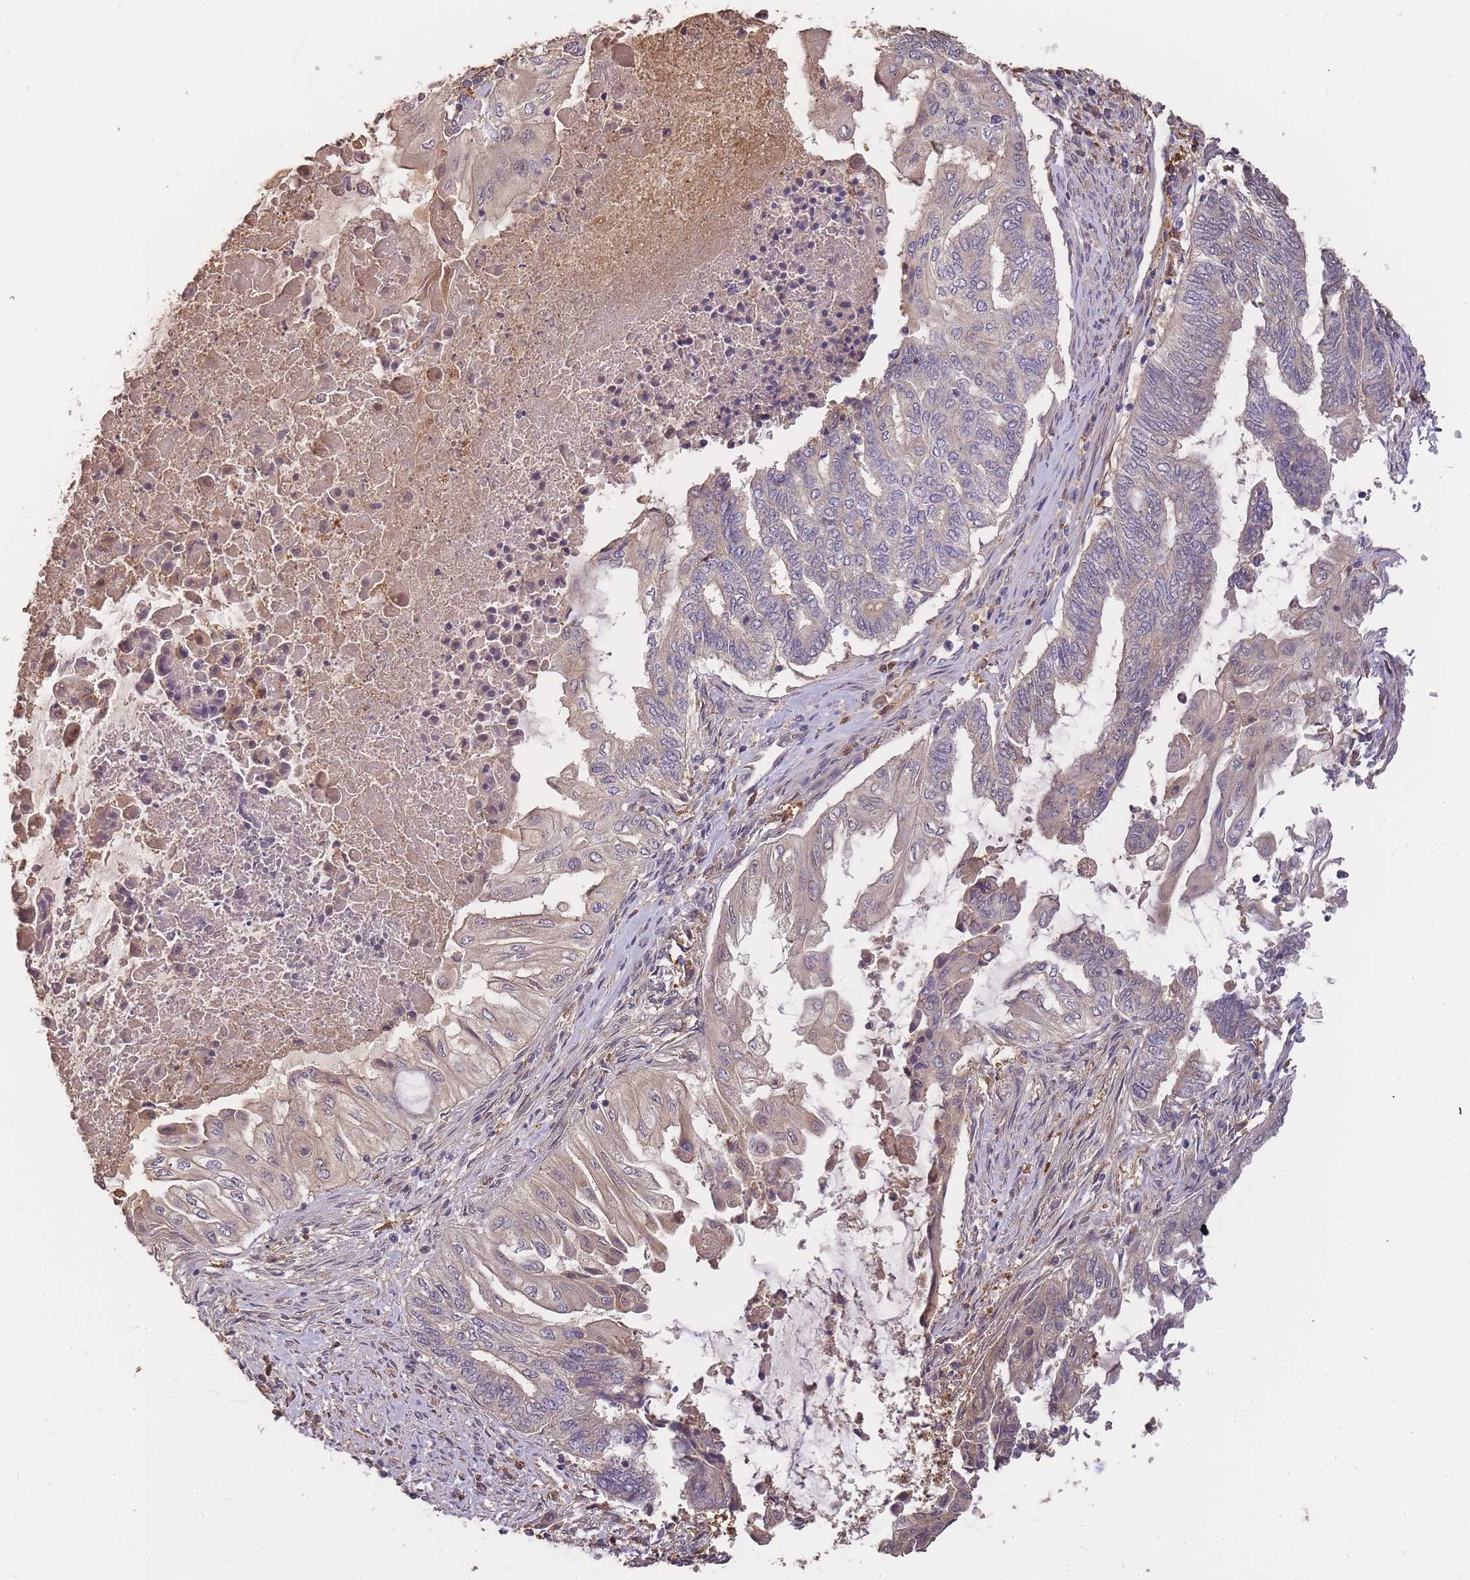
{"staining": {"intensity": "weak", "quantity": "<25%", "location": "cytoplasmic/membranous"}, "tissue": "endometrial cancer", "cell_type": "Tumor cells", "image_type": "cancer", "snomed": [{"axis": "morphology", "description": "Adenocarcinoma, NOS"}, {"axis": "topography", "description": "Uterus"}, {"axis": "topography", "description": "Endometrium"}], "caption": "An IHC photomicrograph of endometrial cancer (adenocarcinoma) is shown. There is no staining in tumor cells of endometrial cancer (adenocarcinoma).", "gene": "CDKN2AIPNL", "patient": {"sex": "female", "age": 70}}